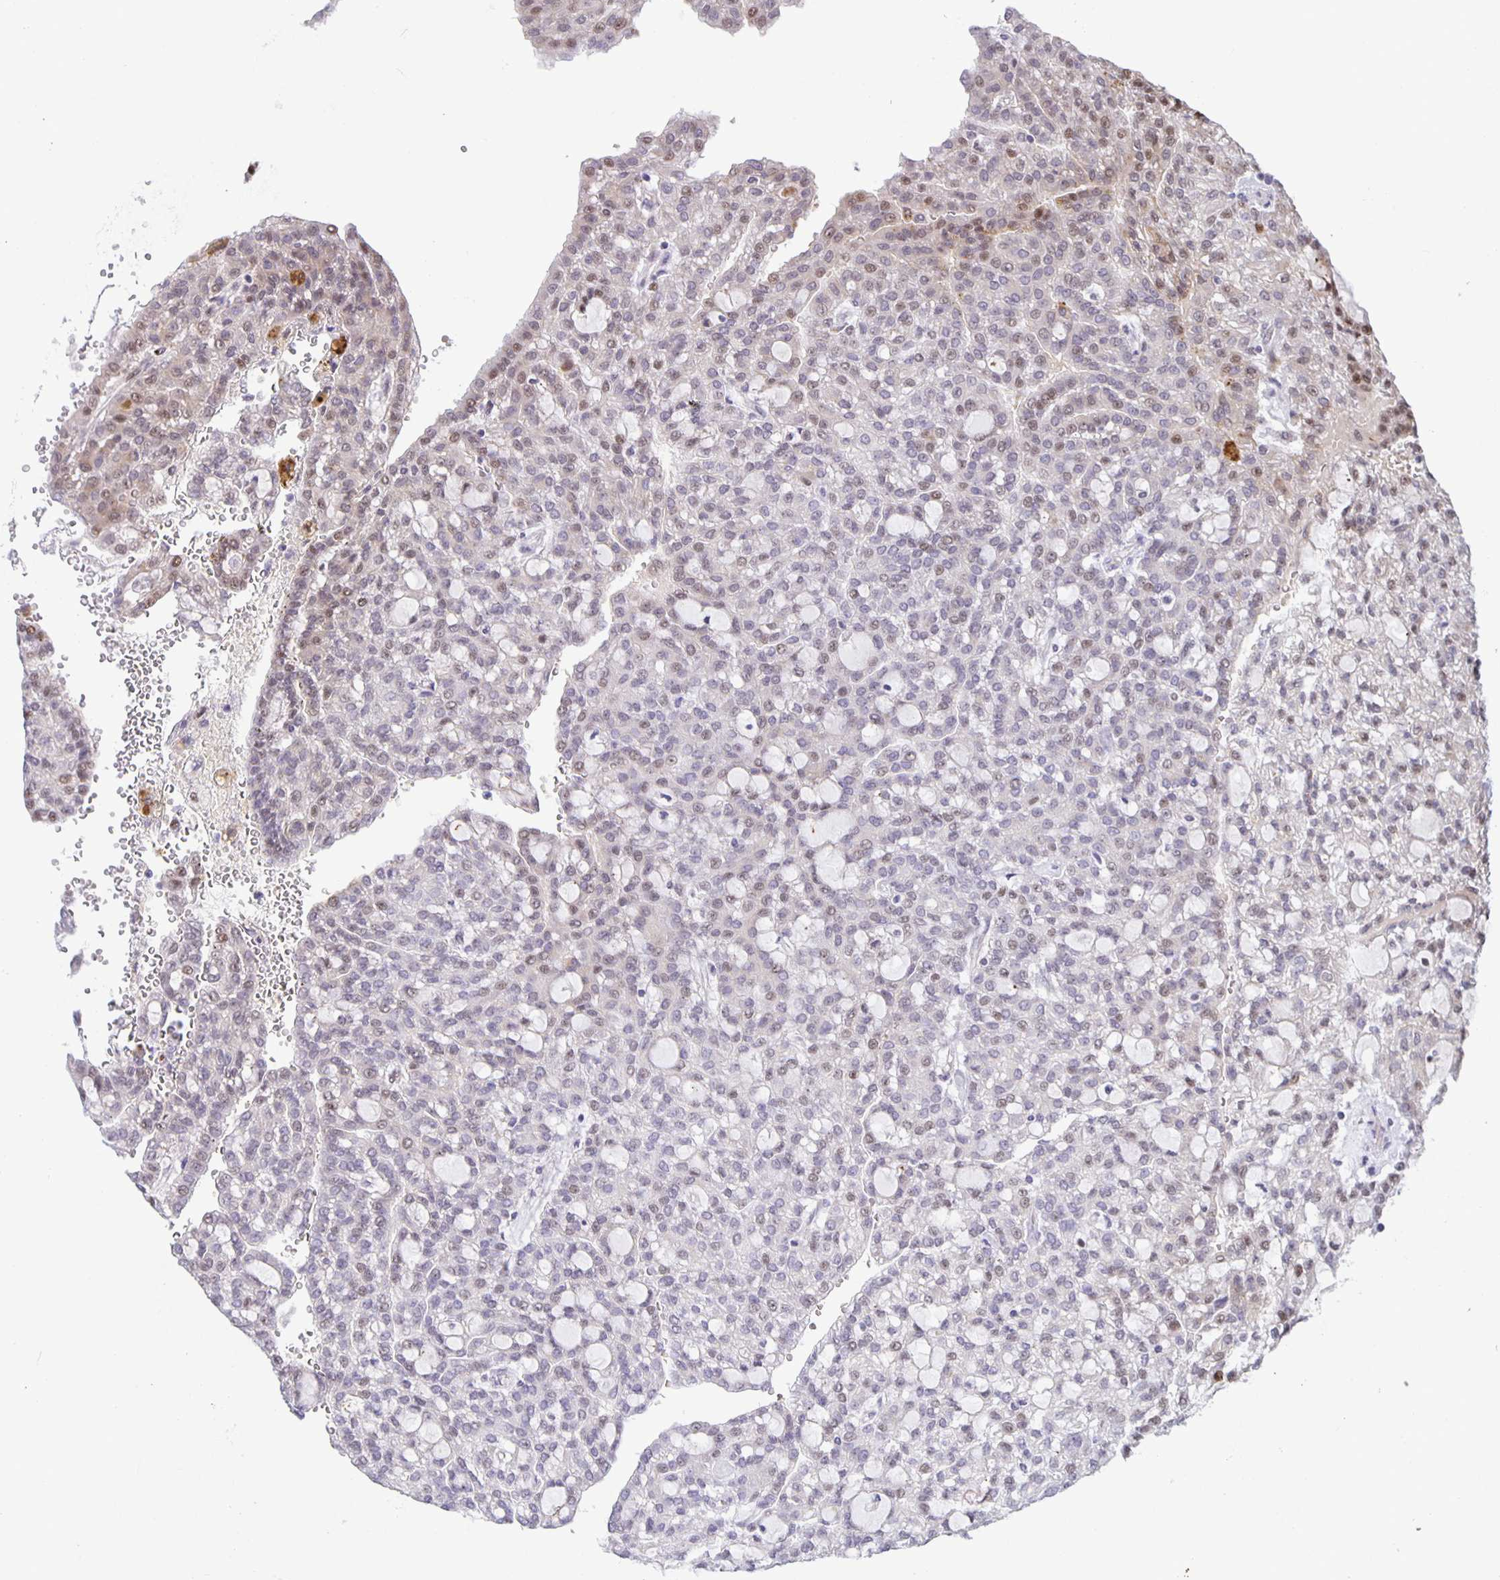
{"staining": {"intensity": "moderate", "quantity": "<25%", "location": "nuclear"}, "tissue": "renal cancer", "cell_type": "Tumor cells", "image_type": "cancer", "snomed": [{"axis": "morphology", "description": "Adenocarcinoma, NOS"}, {"axis": "topography", "description": "Kidney"}], "caption": "Tumor cells display moderate nuclear staining in approximately <25% of cells in adenocarcinoma (renal).", "gene": "MAPK12", "patient": {"sex": "male", "age": 63}}